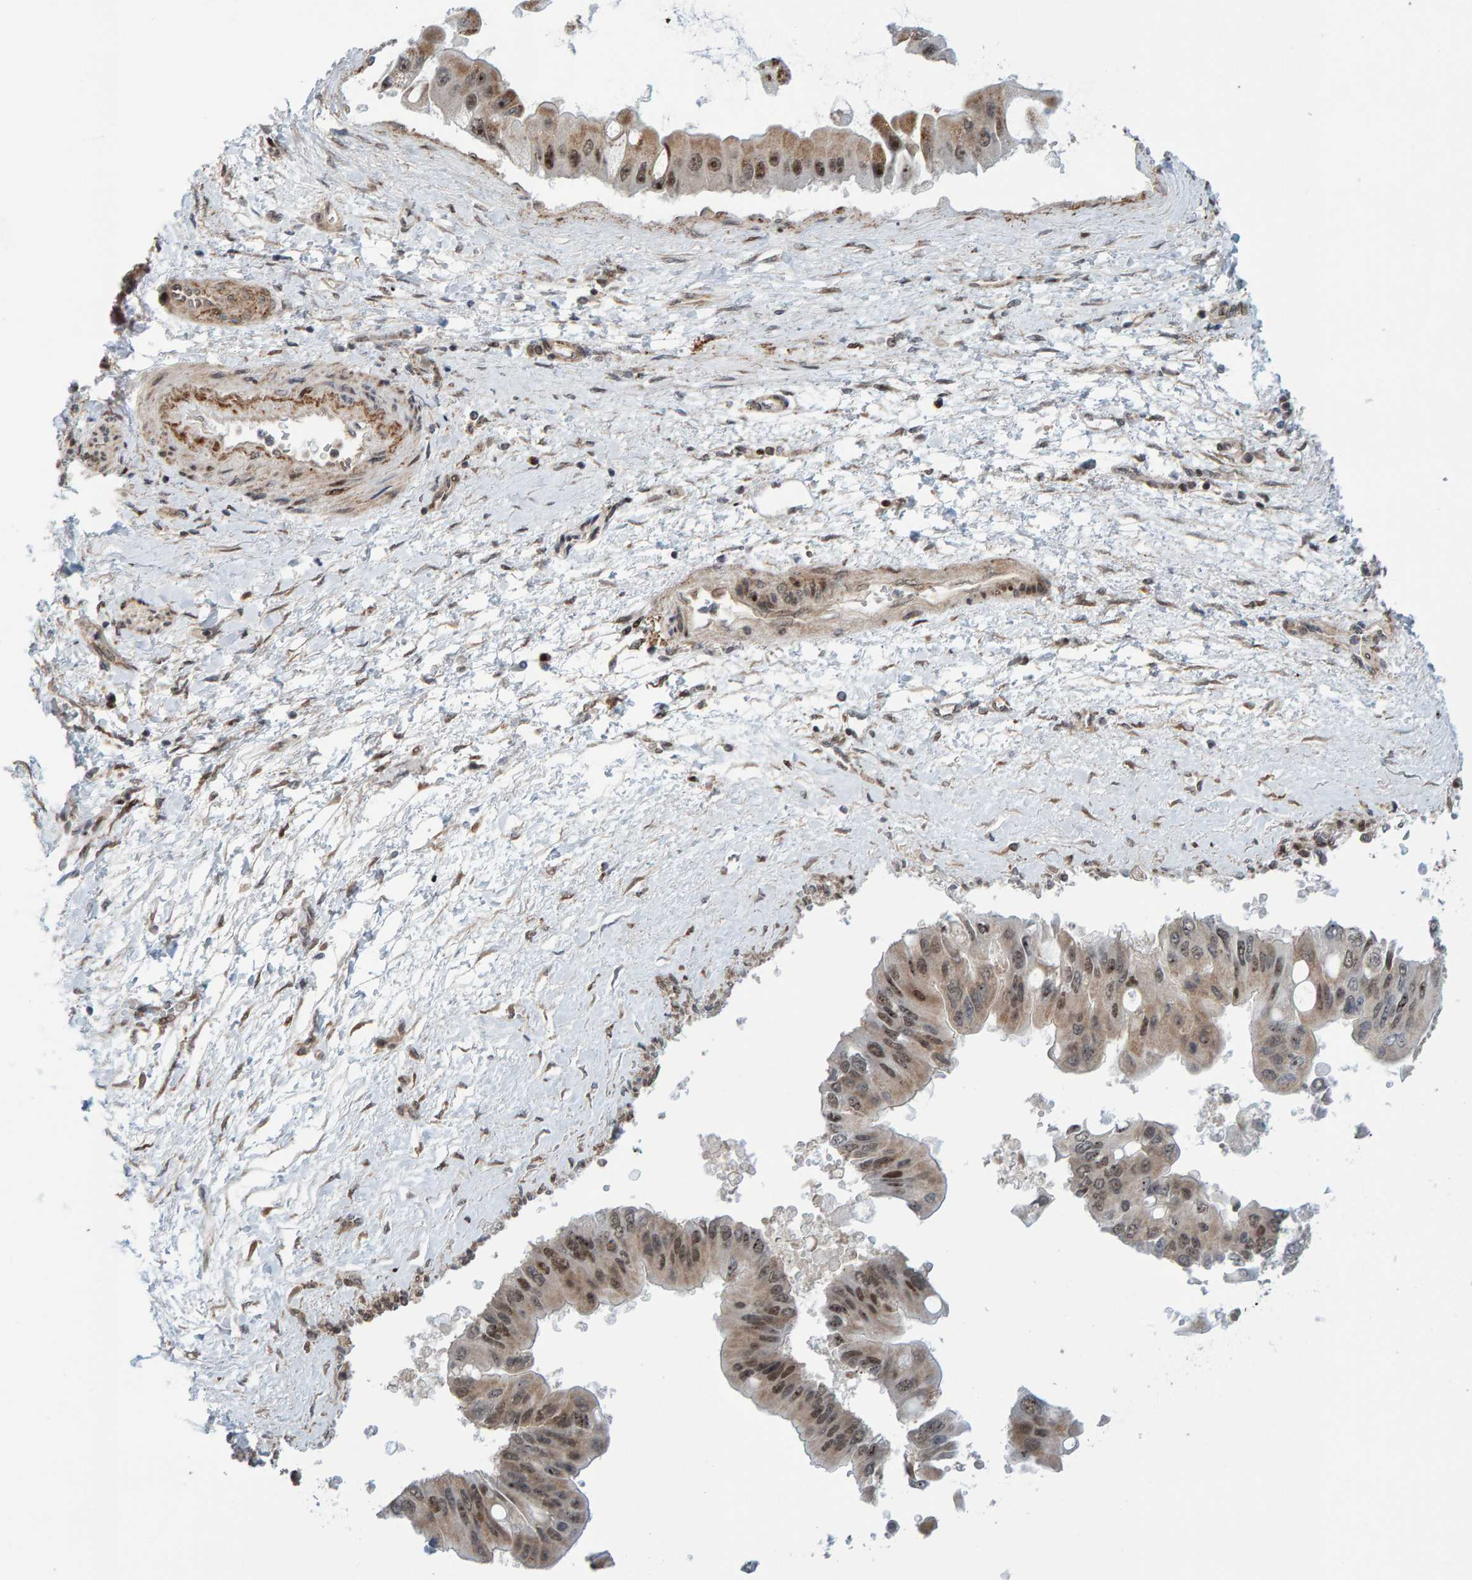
{"staining": {"intensity": "moderate", "quantity": ">75%", "location": "cytoplasmic/membranous,nuclear"}, "tissue": "liver cancer", "cell_type": "Tumor cells", "image_type": "cancer", "snomed": [{"axis": "morphology", "description": "Cholangiocarcinoma"}, {"axis": "topography", "description": "Liver"}], "caption": "A medium amount of moderate cytoplasmic/membranous and nuclear staining is appreciated in approximately >75% of tumor cells in liver cancer tissue.", "gene": "ZNF366", "patient": {"sex": "male", "age": 50}}